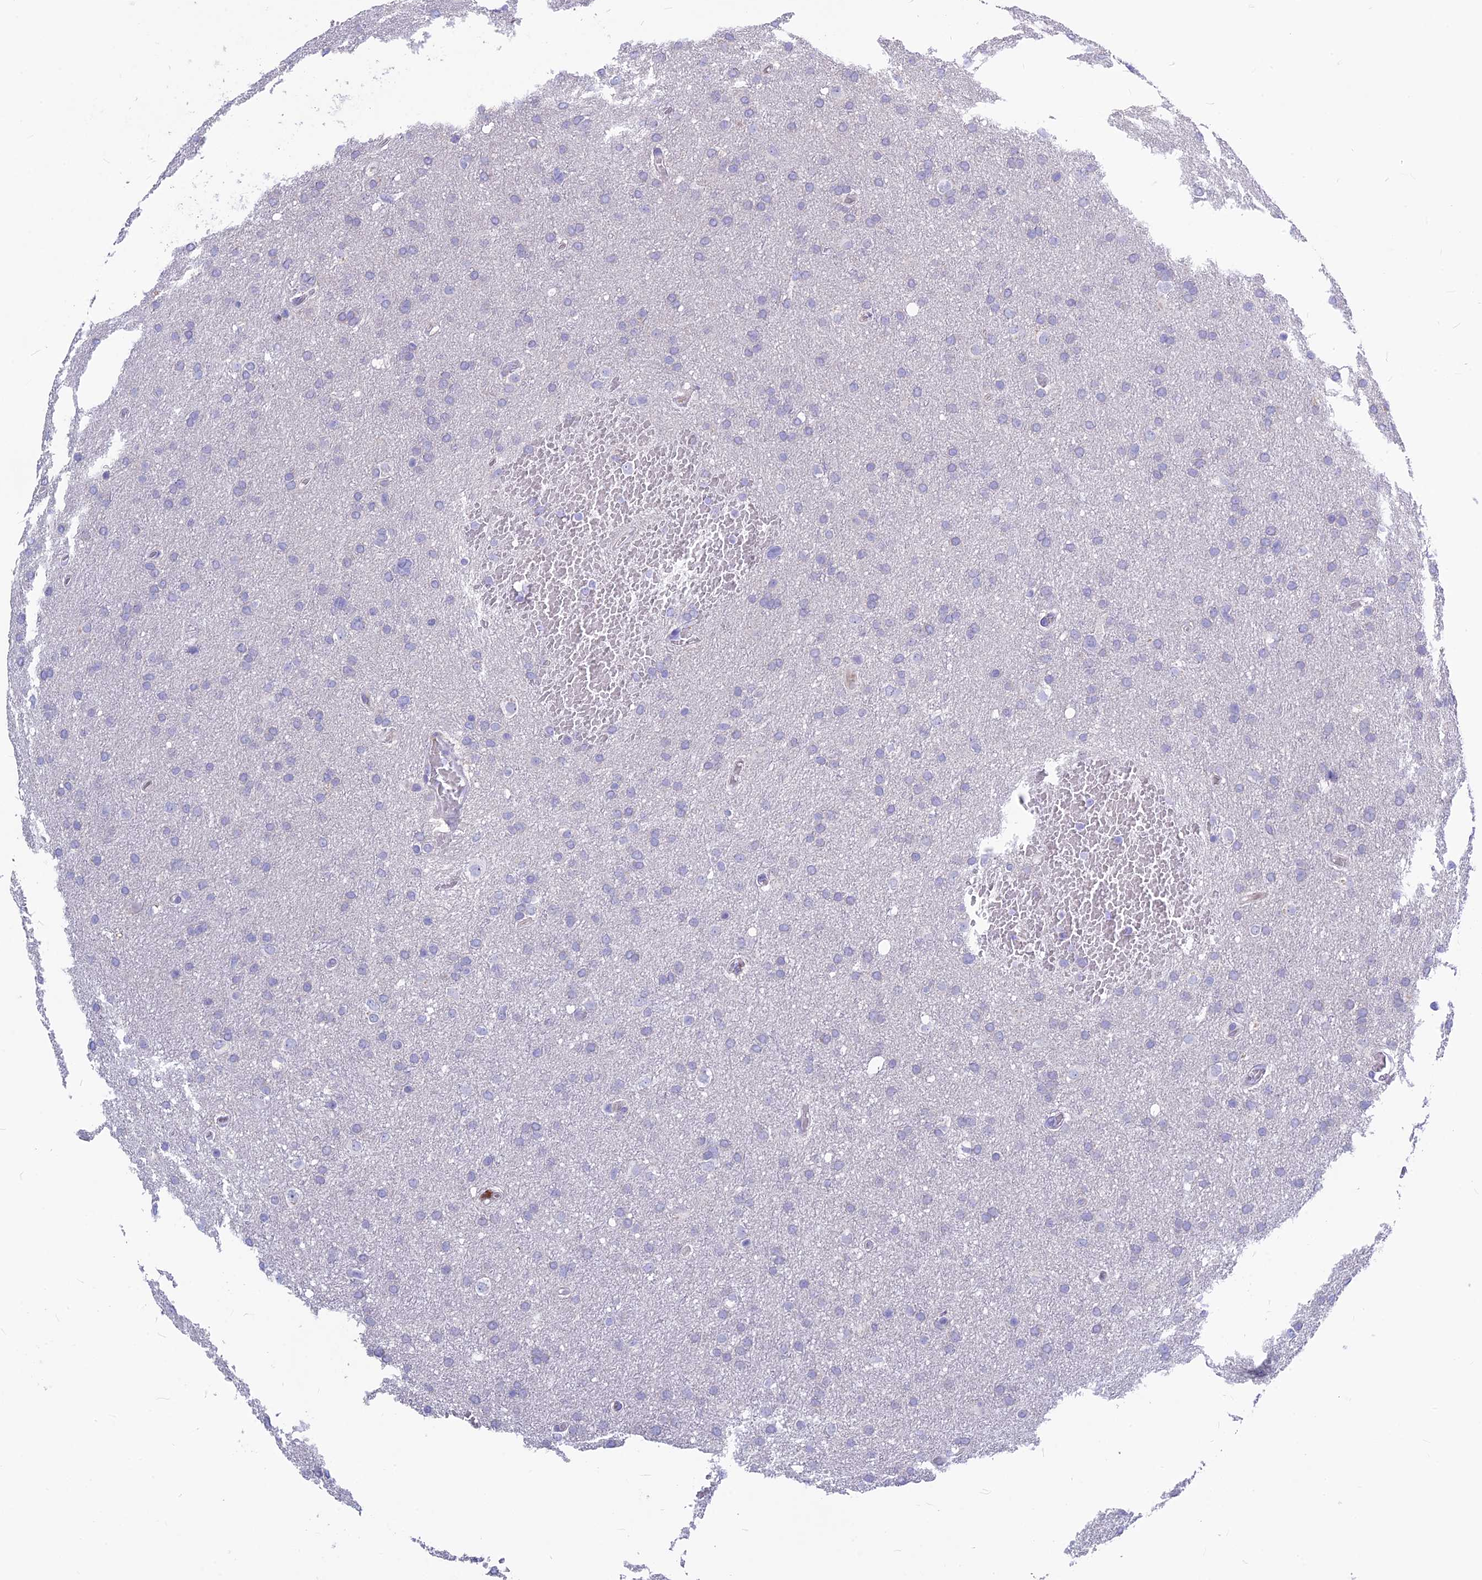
{"staining": {"intensity": "negative", "quantity": "none", "location": "none"}, "tissue": "glioma", "cell_type": "Tumor cells", "image_type": "cancer", "snomed": [{"axis": "morphology", "description": "Glioma, malignant, High grade"}, {"axis": "topography", "description": "Cerebral cortex"}], "caption": "Tumor cells are negative for protein expression in human glioma.", "gene": "SNTN", "patient": {"sex": "female", "age": 36}}